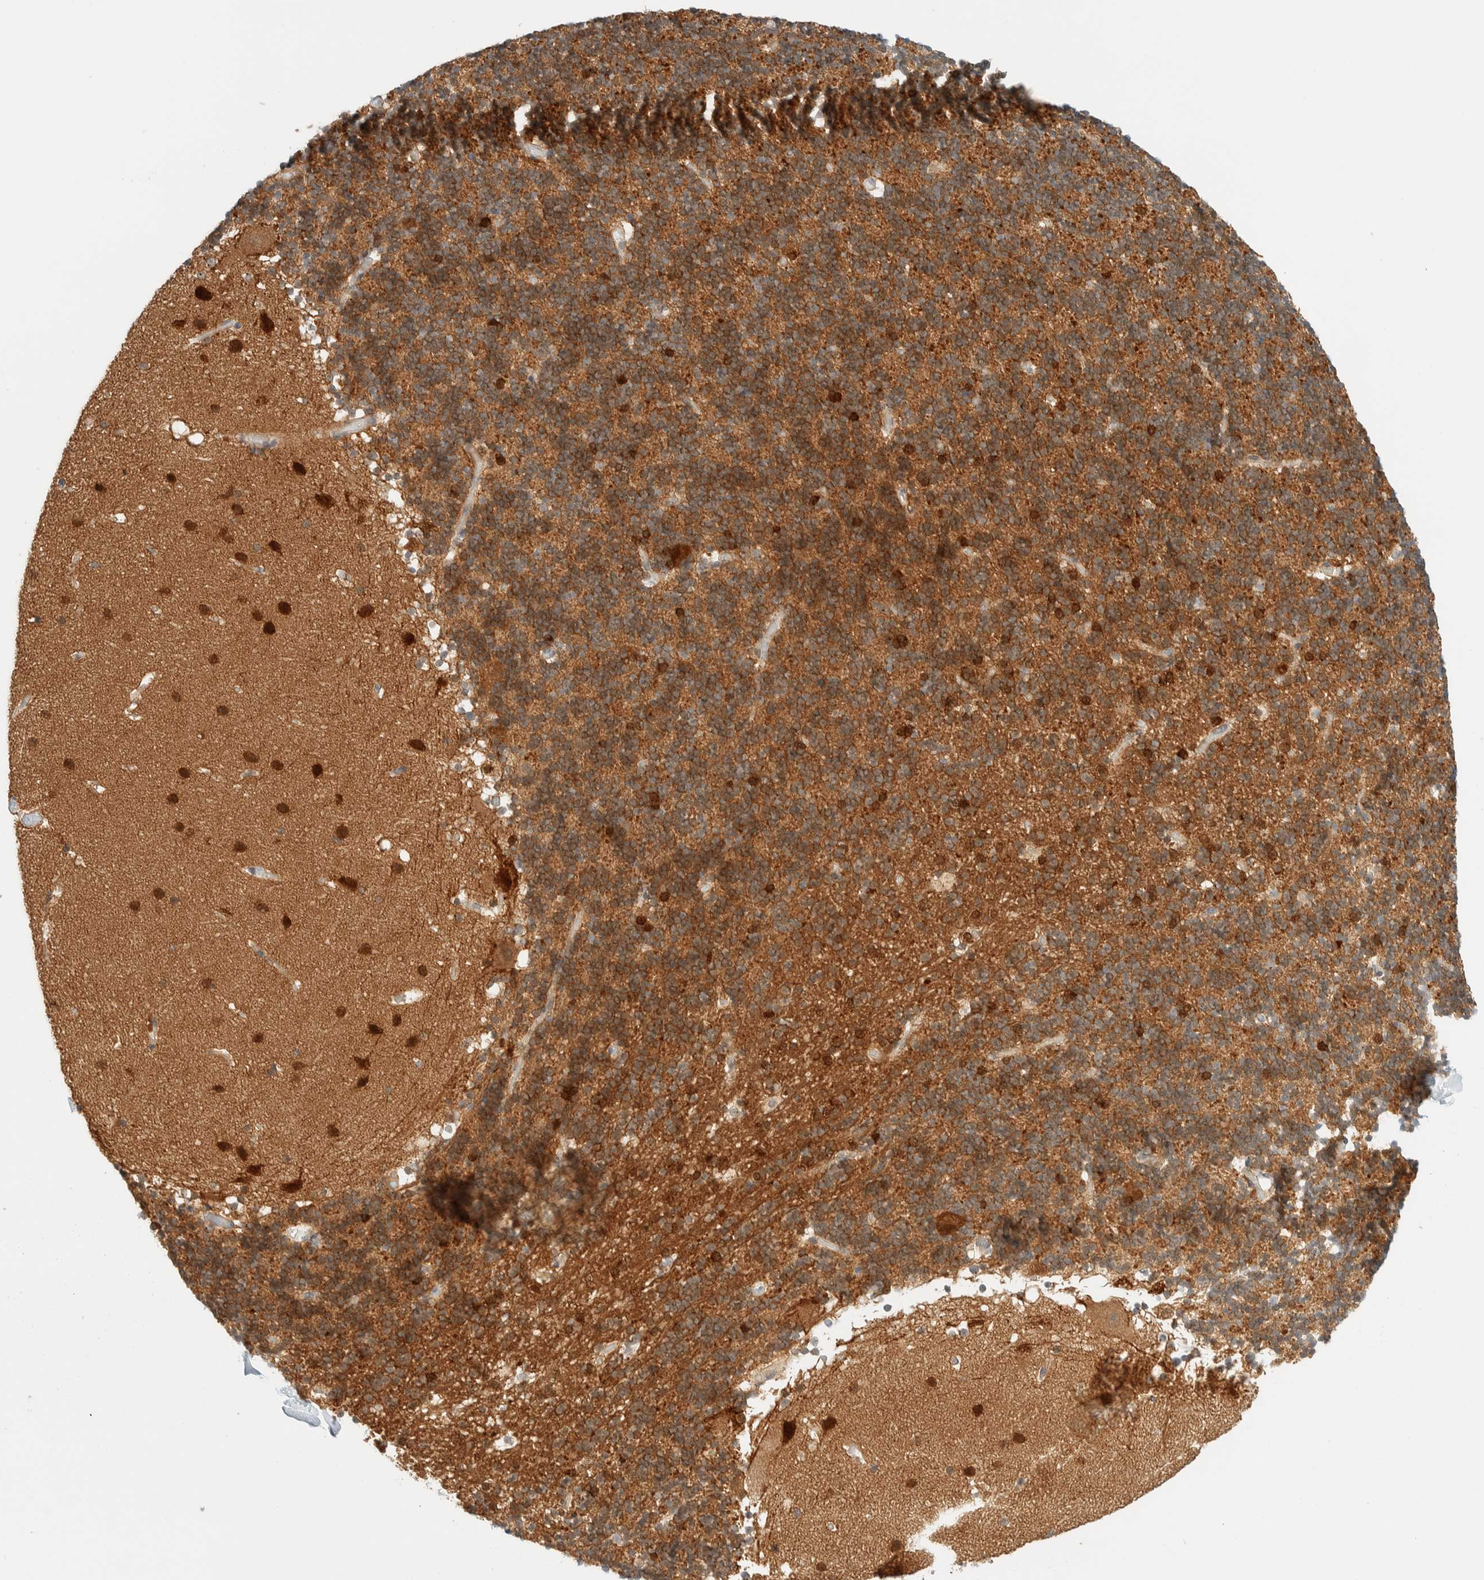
{"staining": {"intensity": "moderate", "quantity": "25%-75%", "location": "cytoplasmic/membranous,nuclear"}, "tissue": "cerebellum", "cell_type": "Cells in granular layer", "image_type": "normal", "snomed": [{"axis": "morphology", "description": "Normal tissue, NOS"}, {"axis": "topography", "description": "Cerebellum"}], "caption": "This image exhibits normal cerebellum stained with immunohistochemistry (IHC) to label a protein in brown. The cytoplasmic/membranous,nuclear of cells in granular layer show moderate positivity for the protein. Nuclei are counter-stained blue.", "gene": "PCYT2", "patient": {"sex": "male", "age": 57}}